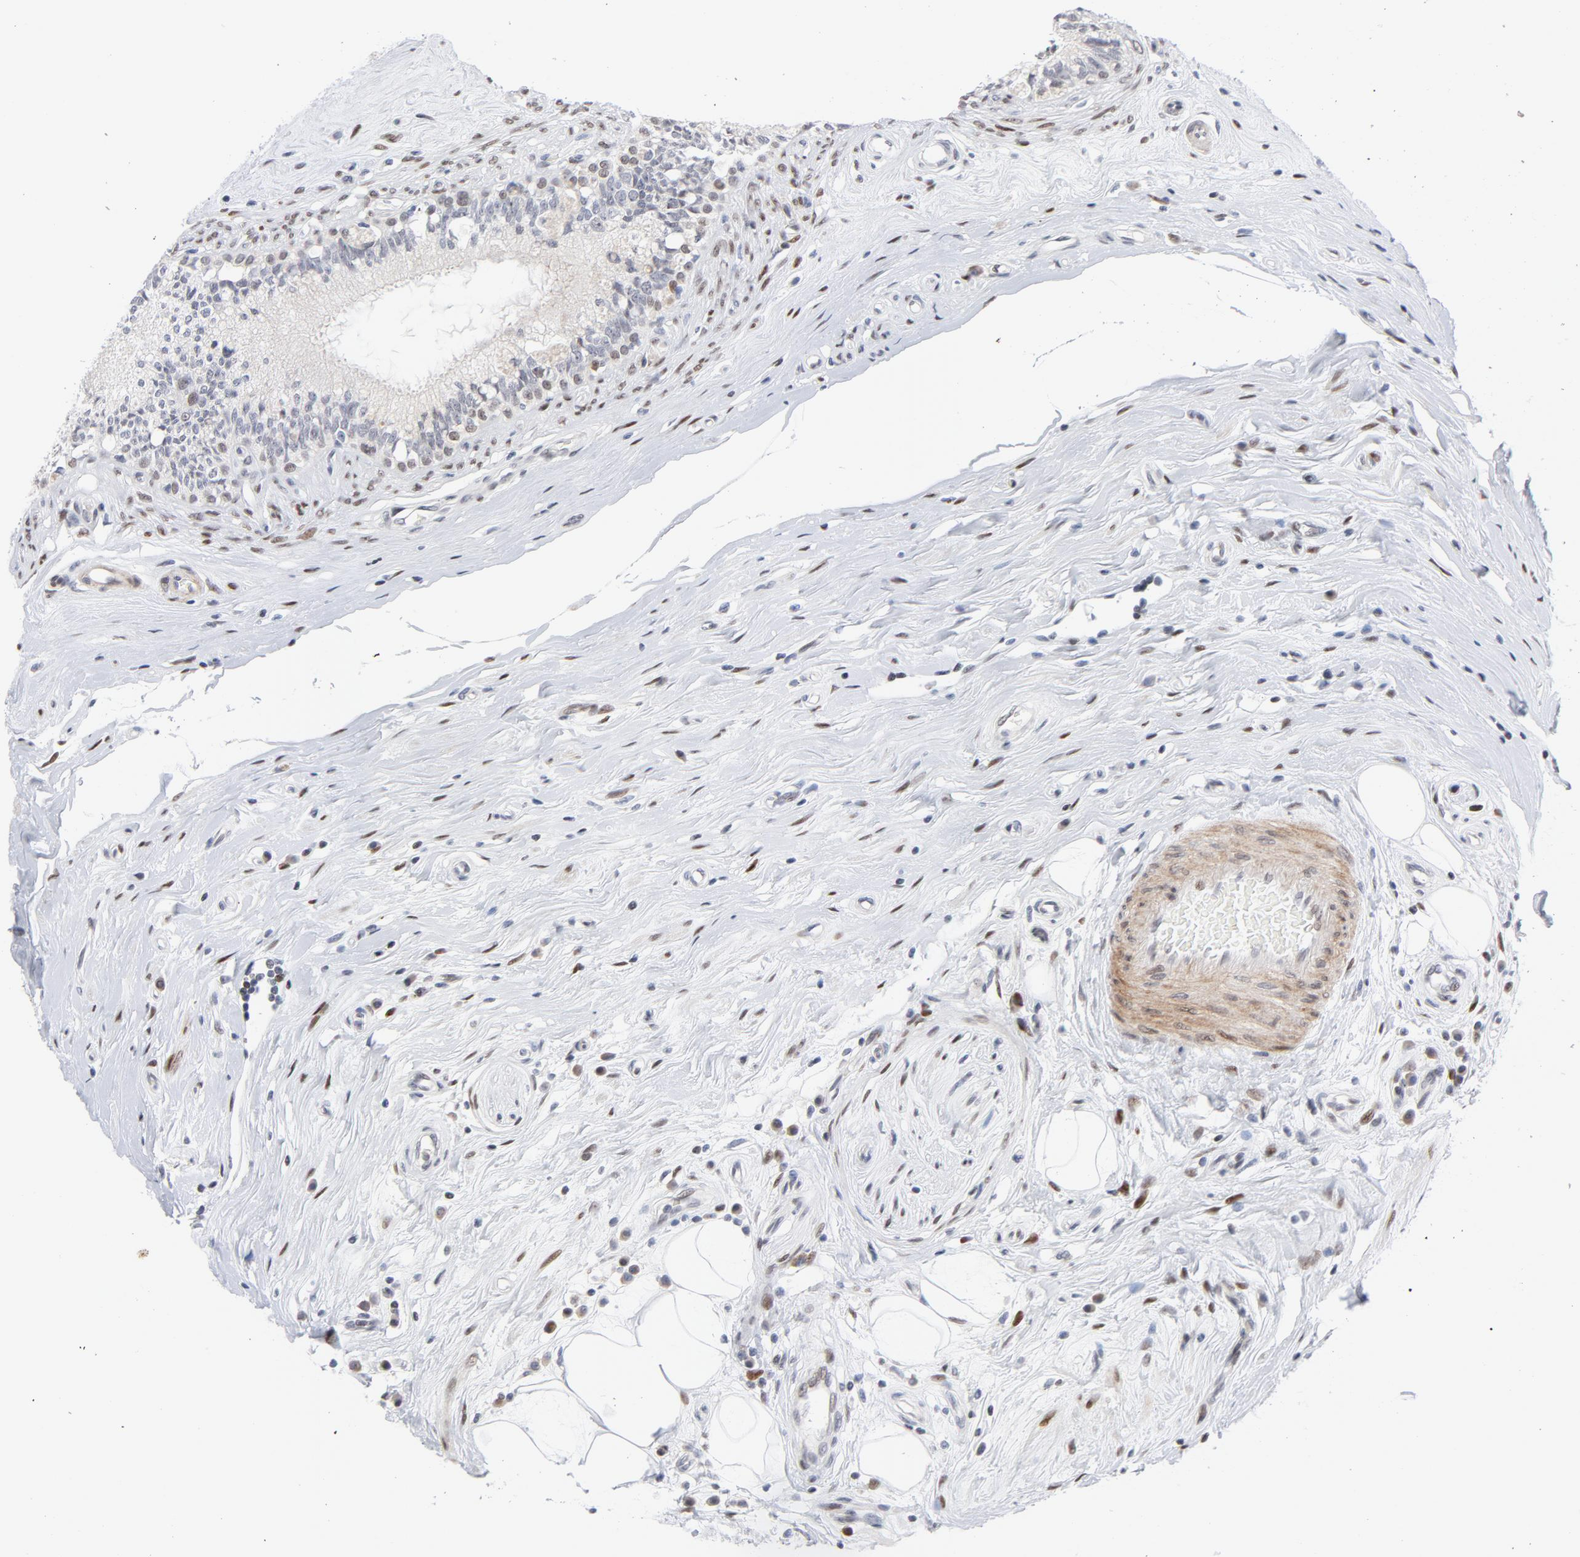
{"staining": {"intensity": "weak", "quantity": "<25%", "location": "nuclear"}, "tissue": "epididymis", "cell_type": "Glandular cells", "image_type": "normal", "snomed": [{"axis": "morphology", "description": "Normal tissue, NOS"}, {"axis": "morphology", "description": "Inflammation, NOS"}, {"axis": "topography", "description": "Epididymis"}], "caption": "High magnification brightfield microscopy of benign epididymis stained with DAB (brown) and counterstained with hematoxylin (blue): glandular cells show no significant expression.", "gene": "NFIC", "patient": {"sex": "male", "age": 84}}